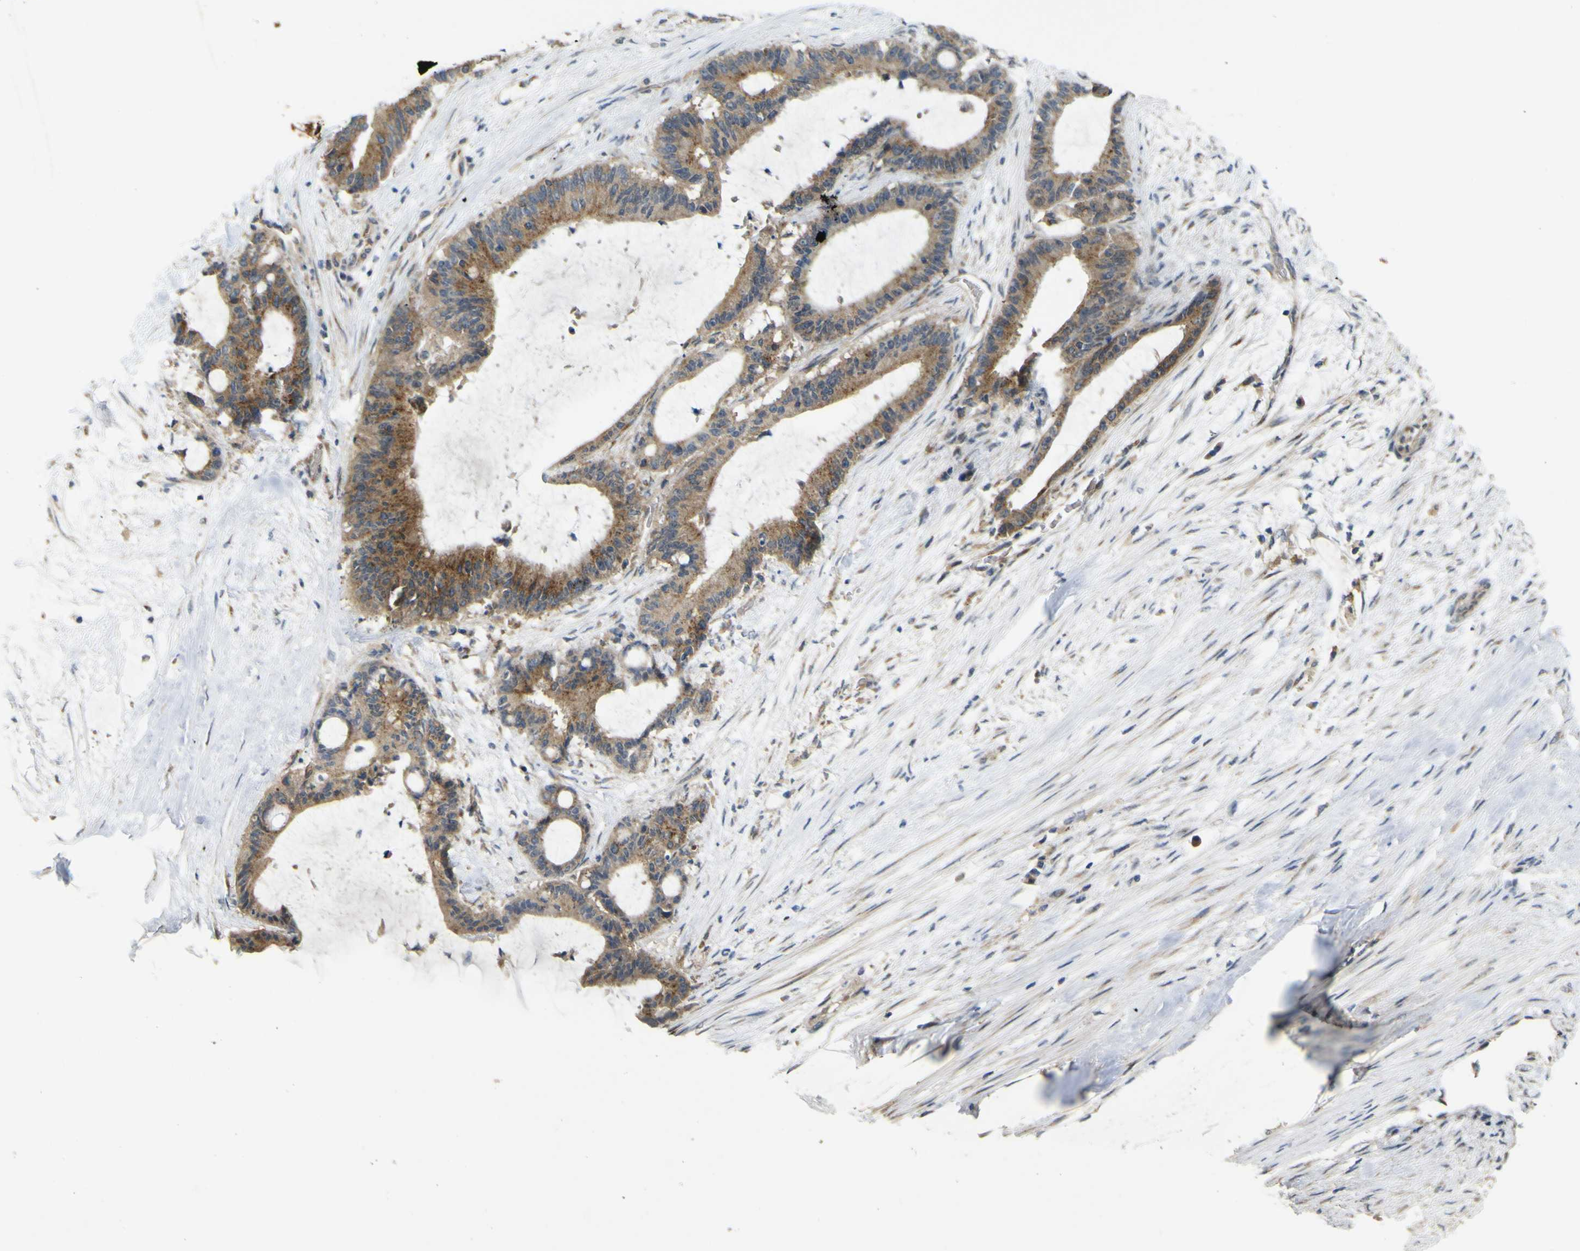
{"staining": {"intensity": "moderate", "quantity": "25%-75%", "location": "cytoplasmic/membranous"}, "tissue": "liver cancer", "cell_type": "Tumor cells", "image_type": "cancer", "snomed": [{"axis": "morphology", "description": "Cholangiocarcinoma"}, {"axis": "topography", "description": "Liver"}], "caption": "Immunohistochemical staining of liver cancer shows moderate cytoplasmic/membranous protein positivity in approximately 25%-75% of tumor cells.", "gene": "IGF2R", "patient": {"sex": "female", "age": 73}}